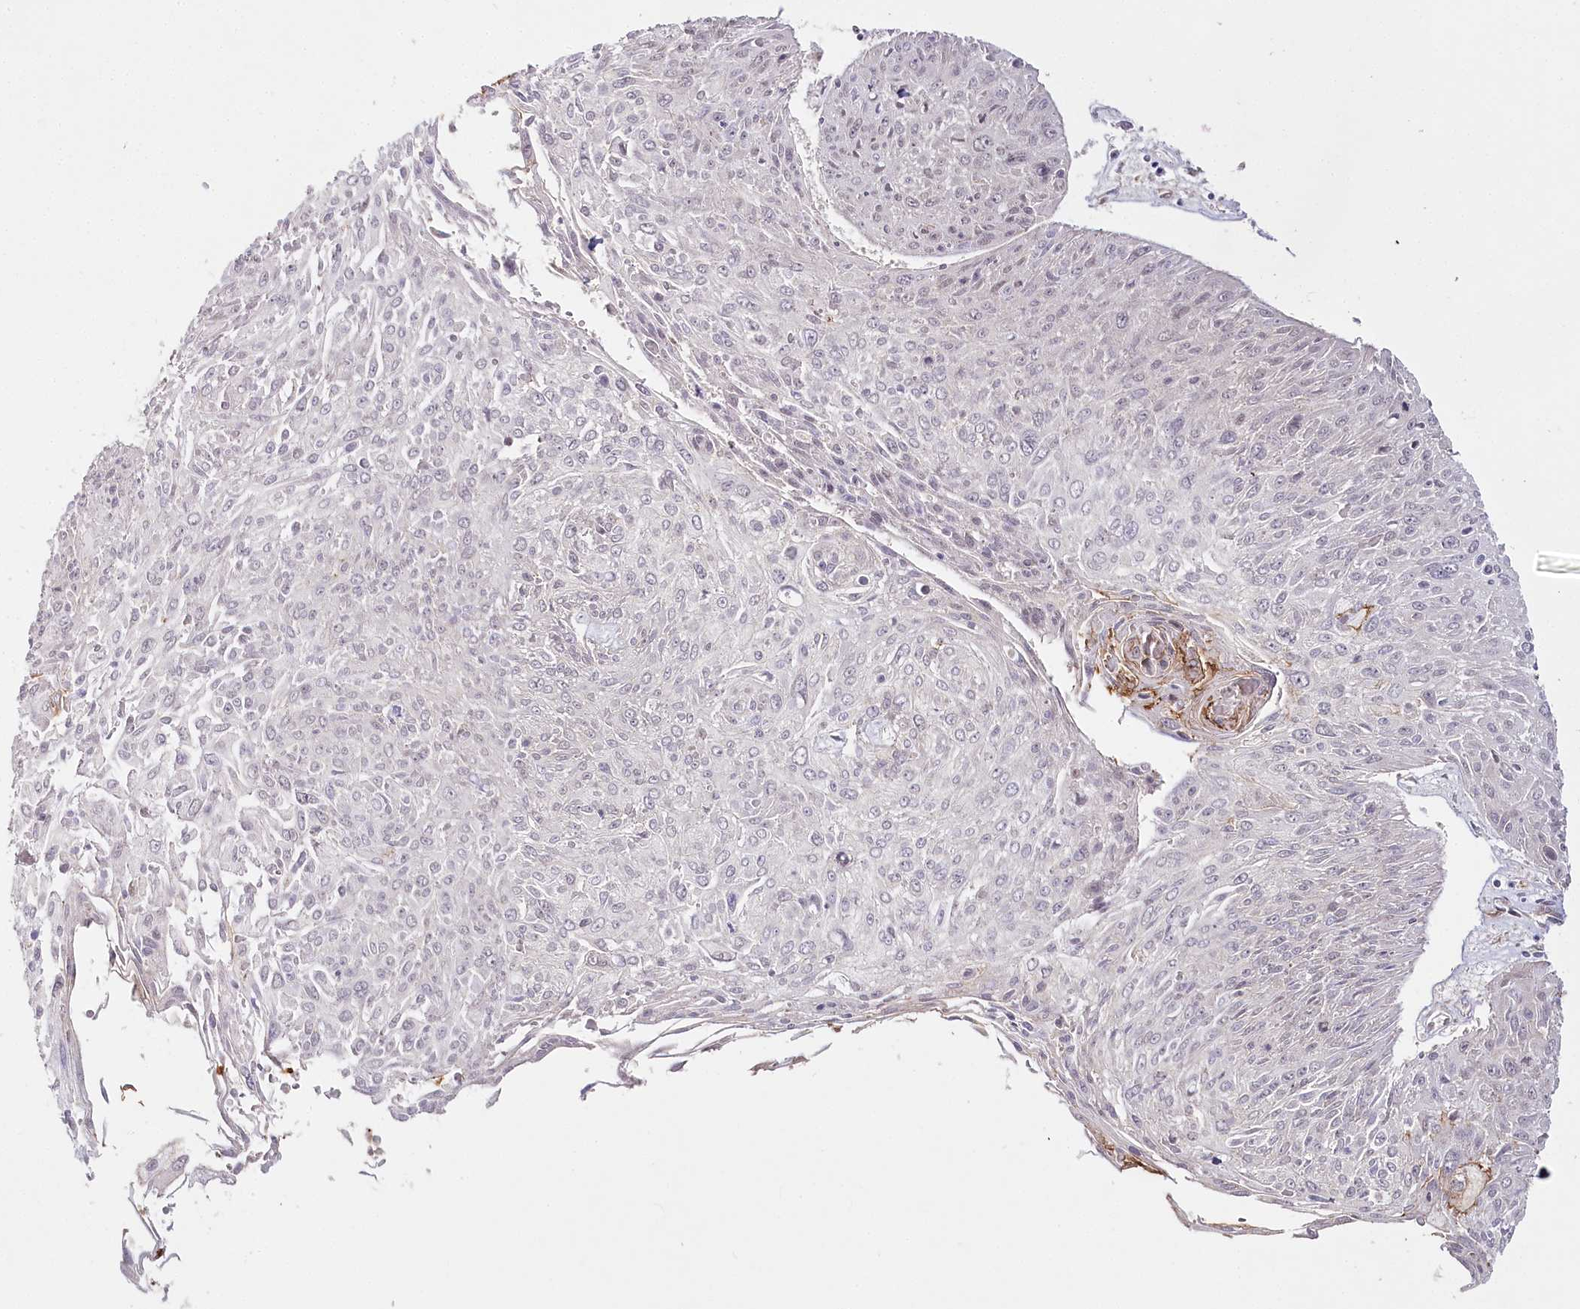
{"staining": {"intensity": "moderate", "quantity": "<25%", "location": "cytoplasmic/membranous"}, "tissue": "cervical cancer", "cell_type": "Tumor cells", "image_type": "cancer", "snomed": [{"axis": "morphology", "description": "Squamous cell carcinoma, NOS"}, {"axis": "topography", "description": "Cervix"}], "caption": "DAB immunohistochemical staining of cervical squamous cell carcinoma reveals moderate cytoplasmic/membranous protein expression in about <25% of tumor cells.", "gene": "OTUD4", "patient": {"sex": "female", "age": 51}}